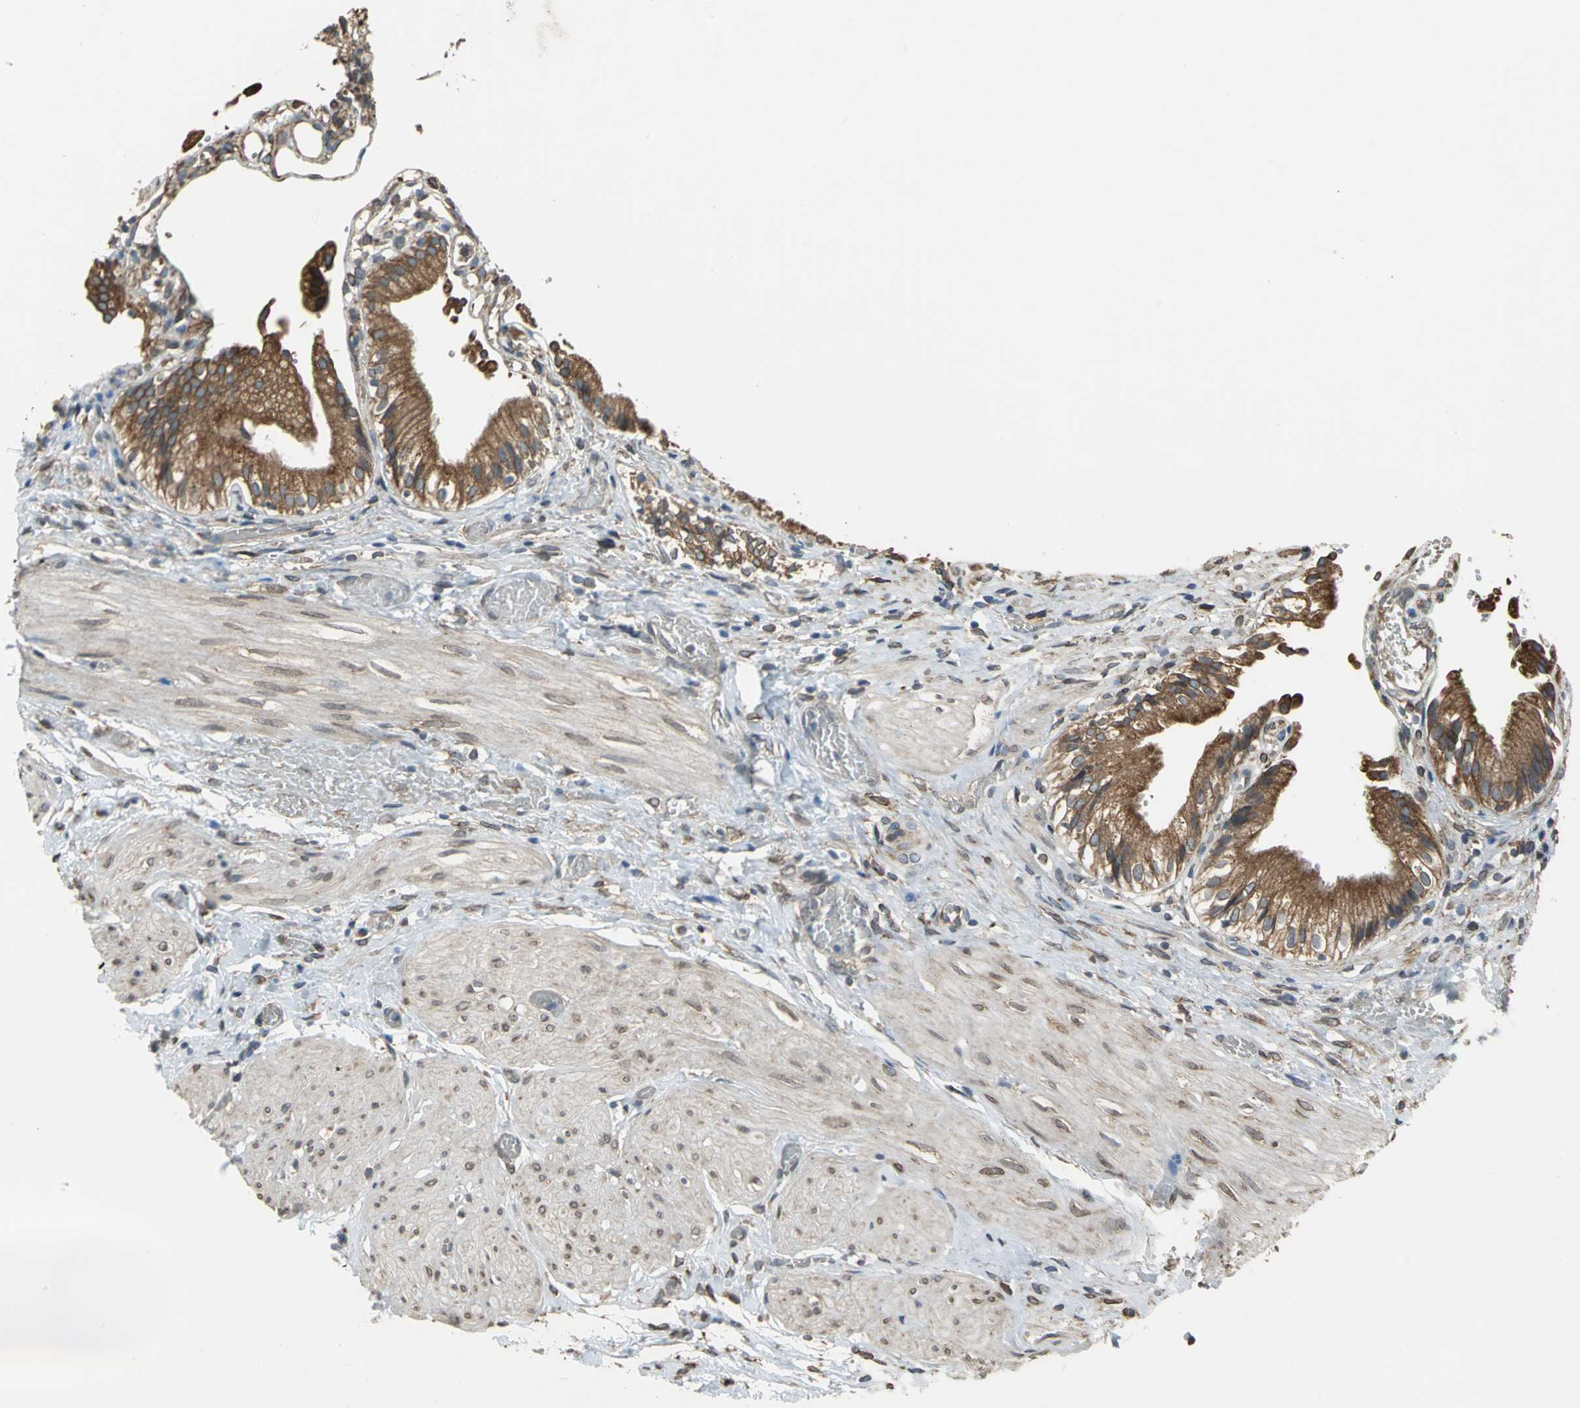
{"staining": {"intensity": "strong", "quantity": ">75%", "location": "cytoplasmic/membranous"}, "tissue": "gallbladder", "cell_type": "Glandular cells", "image_type": "normal", "snomed": [{"axis": "morphology", "description": "Normal tissue, NOS"}, {"axis": "topography", "description": "Gallbladder"}], "caption": "Protein expression analysis of normal gallbladder displays strong cytoplasmic/membranous staining in approximately >75% of glandular cells.", "gene": "SYVN1", "patient": {"sex": "male", "age": 65}}